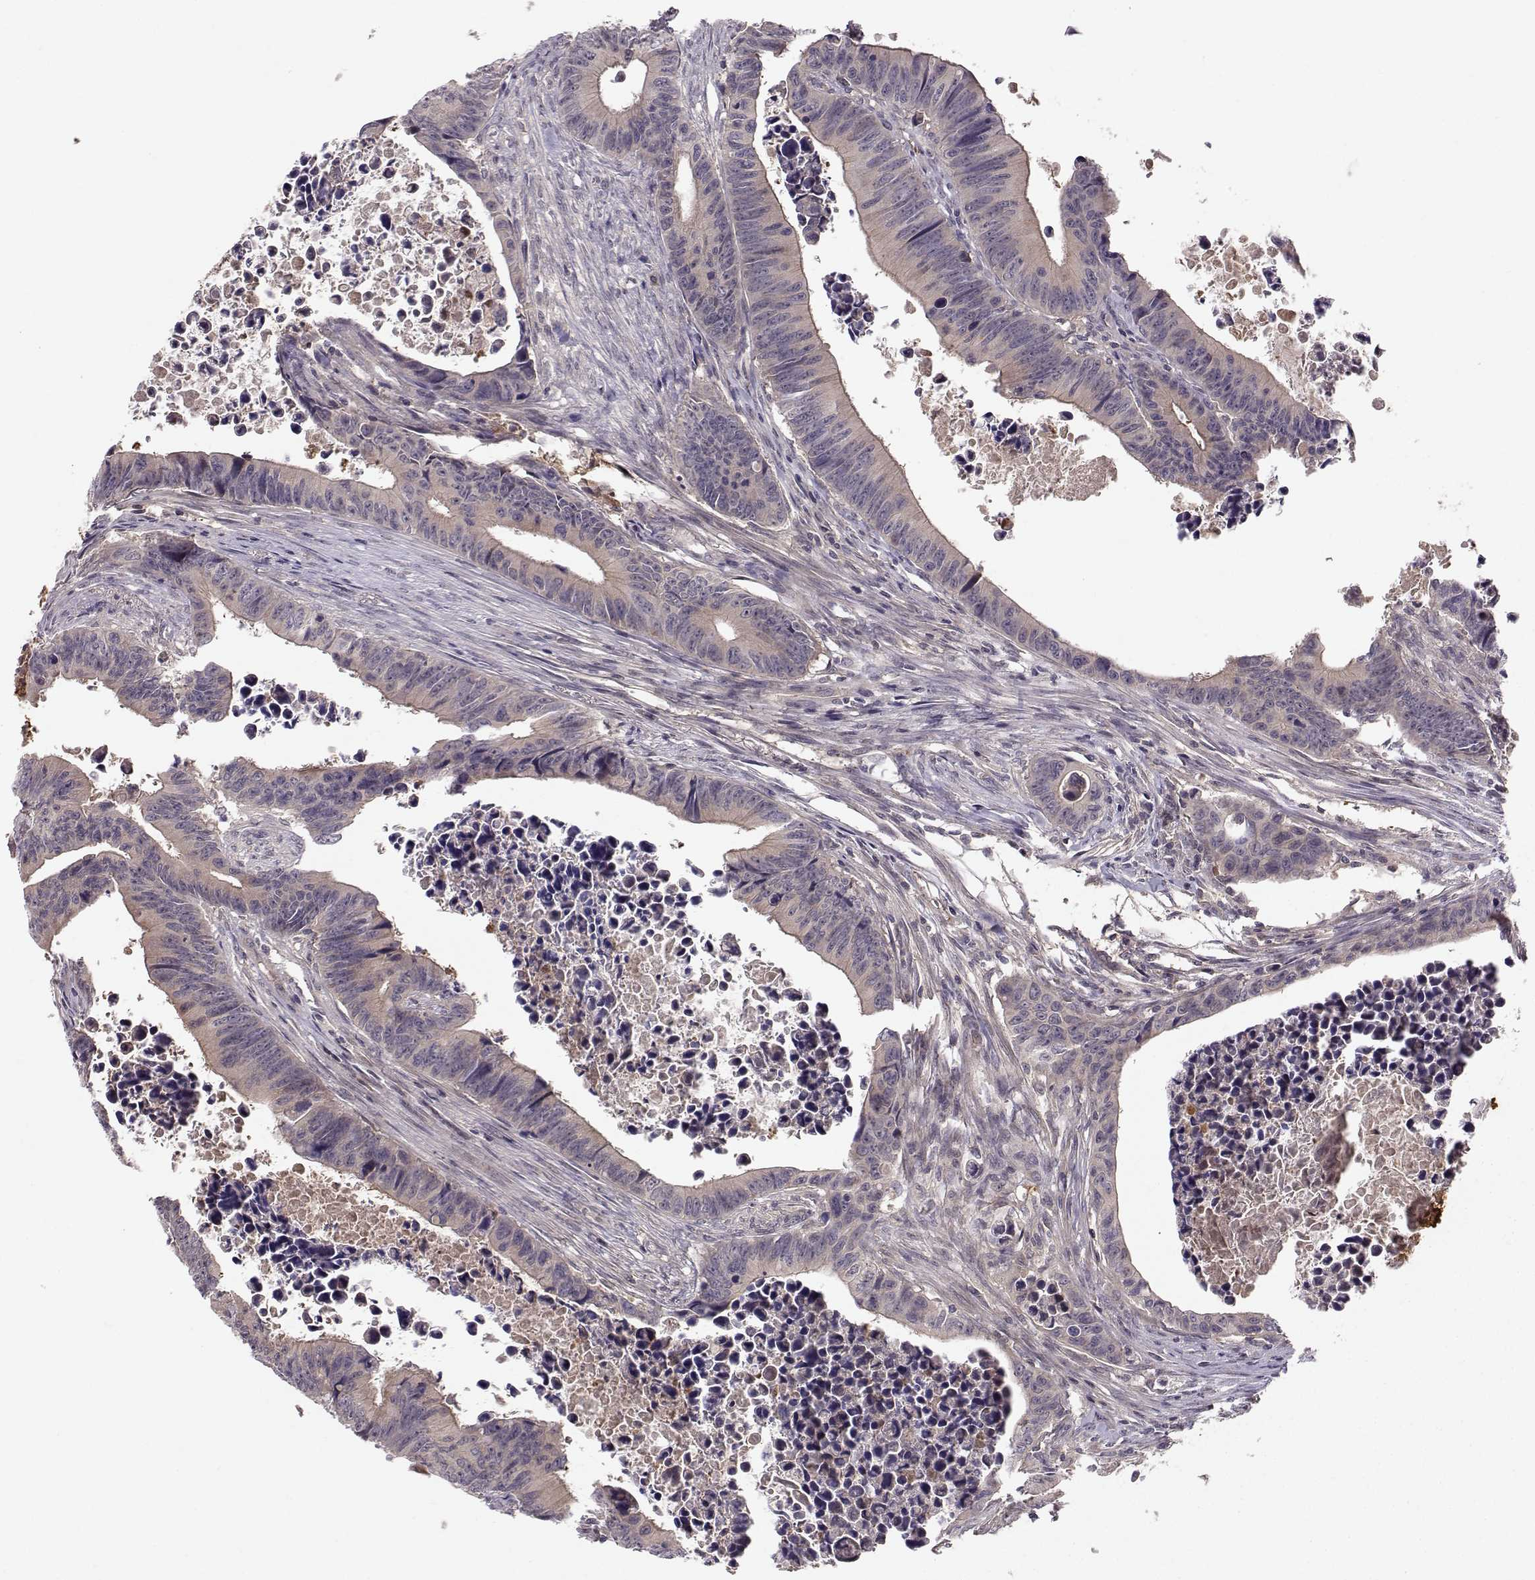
{"staining": {"intensity": "weak", "quantity": "<25%", "location": "cytoplasmic/membranous"}, "tissue": "colorectal cancer", "cell_type": "Tumor cells", "image_type": "cancer", "snomed": [{"axis": "morphology", "description": "Adenocarcinoma, NOS"}, {"axis": "topography", "description": "Colon"}], "caption": "Protein analysis of colorectal cancer (adenocarcinoma) shows no significant expression in tumor cells. (DAB immunohistochemistry (IHC) with hematoxylin counter stain).", "gene": "WNT6", "patient": {"sex": "female", "age": 87}}